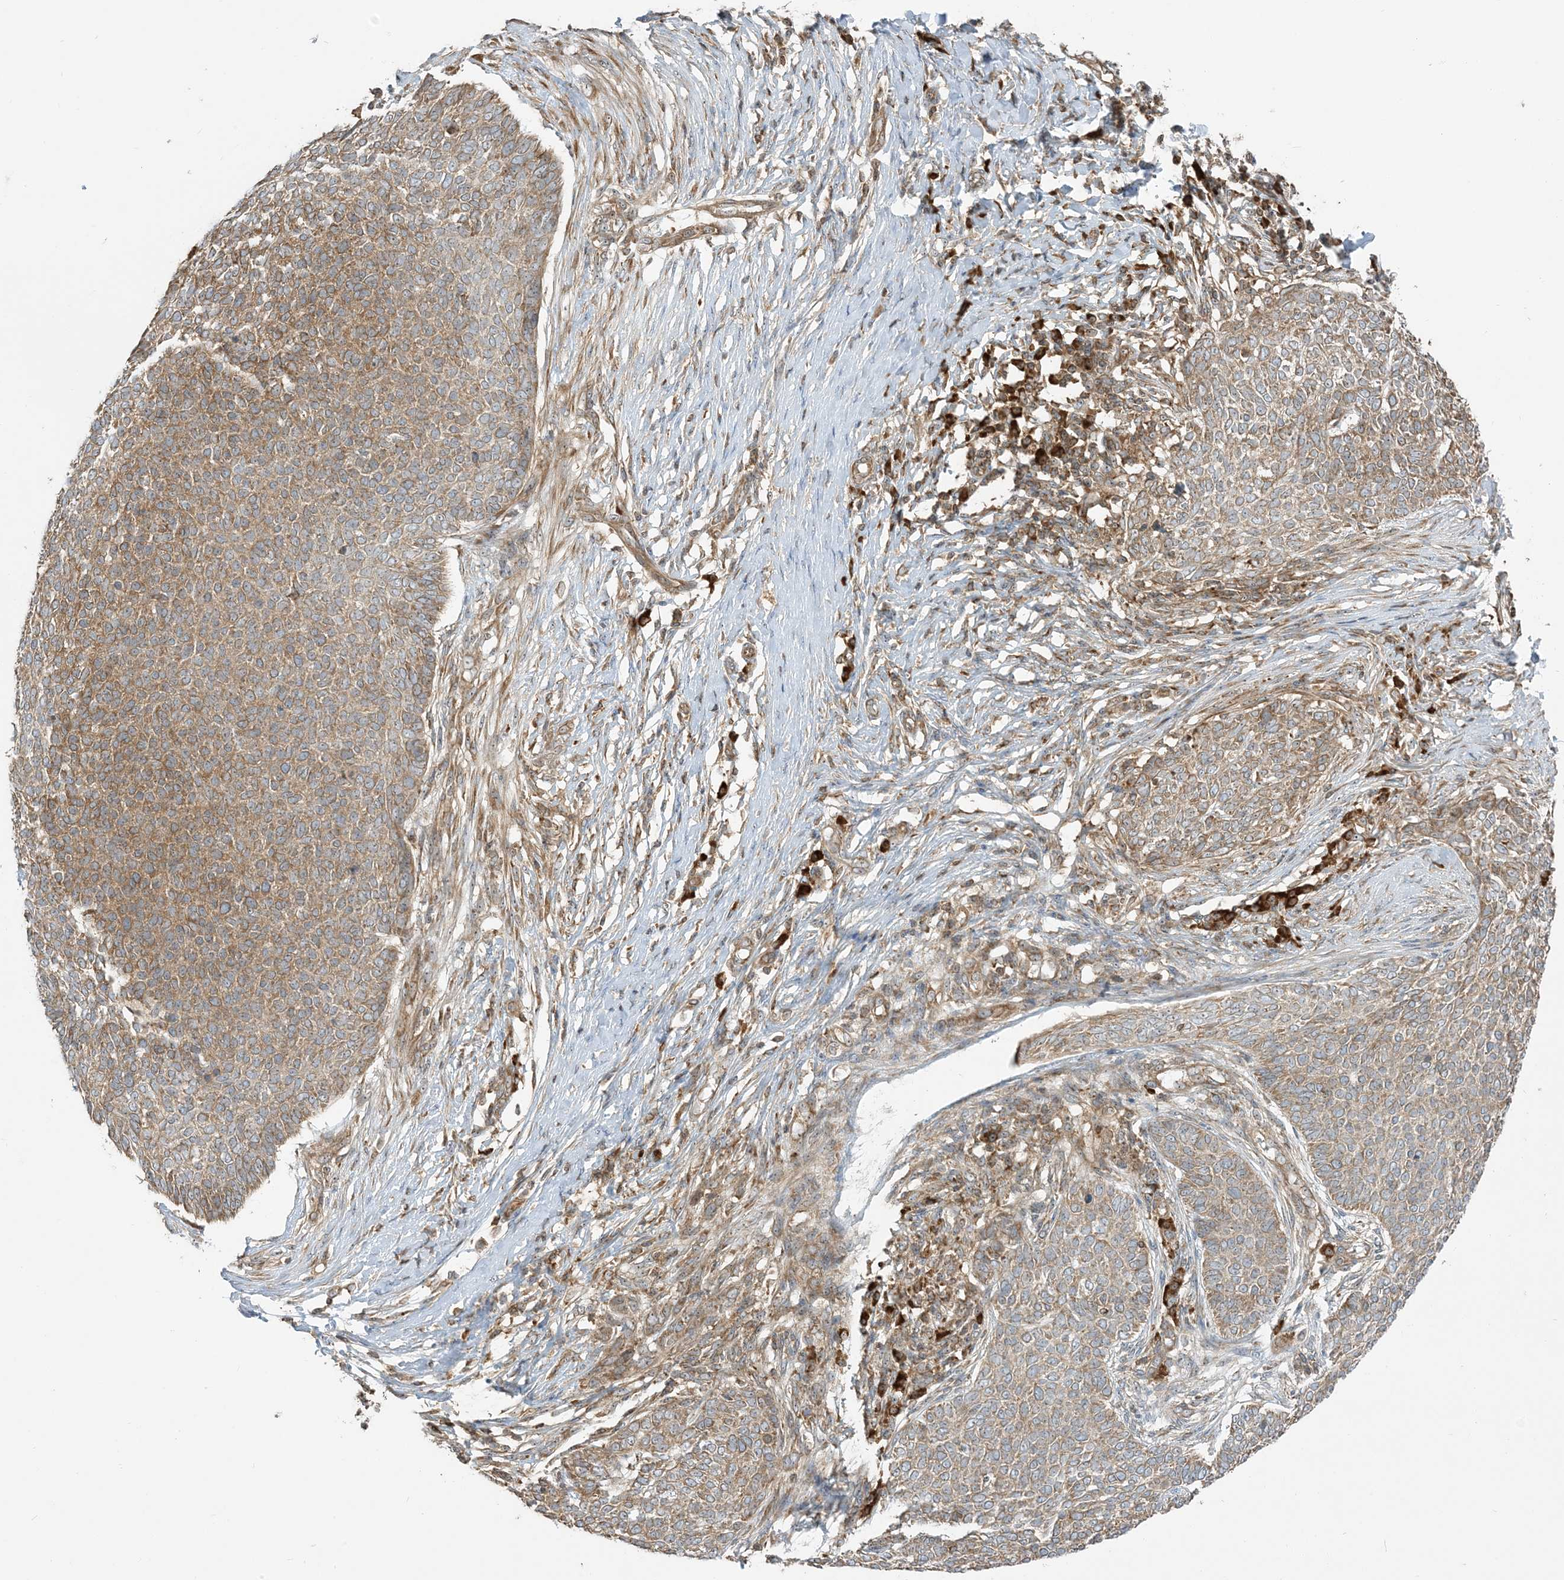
{"staining": {"intensity": "moderate", "quantity": ">75%", "location": "cytoplasmic/membranous"}, "tissue": "skin cancer", "cell_type": "Tumor cells", "image_type": "cancer", "snomed": [{"axis": "morphology", "description": "Normal tissue, NOS"}, {"axis": "morphology", "description": "Basal cell carcinoma"}, {"axis": "topography", "description": "Skin"}], "caption": "Immunohistochemical staining of human skin cancer (basal cell carcinoma) displays medium levels of moderate cytoplasmic/membranous protein expression in approximately >75% of tumor cells. Nuclei are stained in blue.", "gene": "SRP72", "patient": {"sex": "male", "age": 50}}